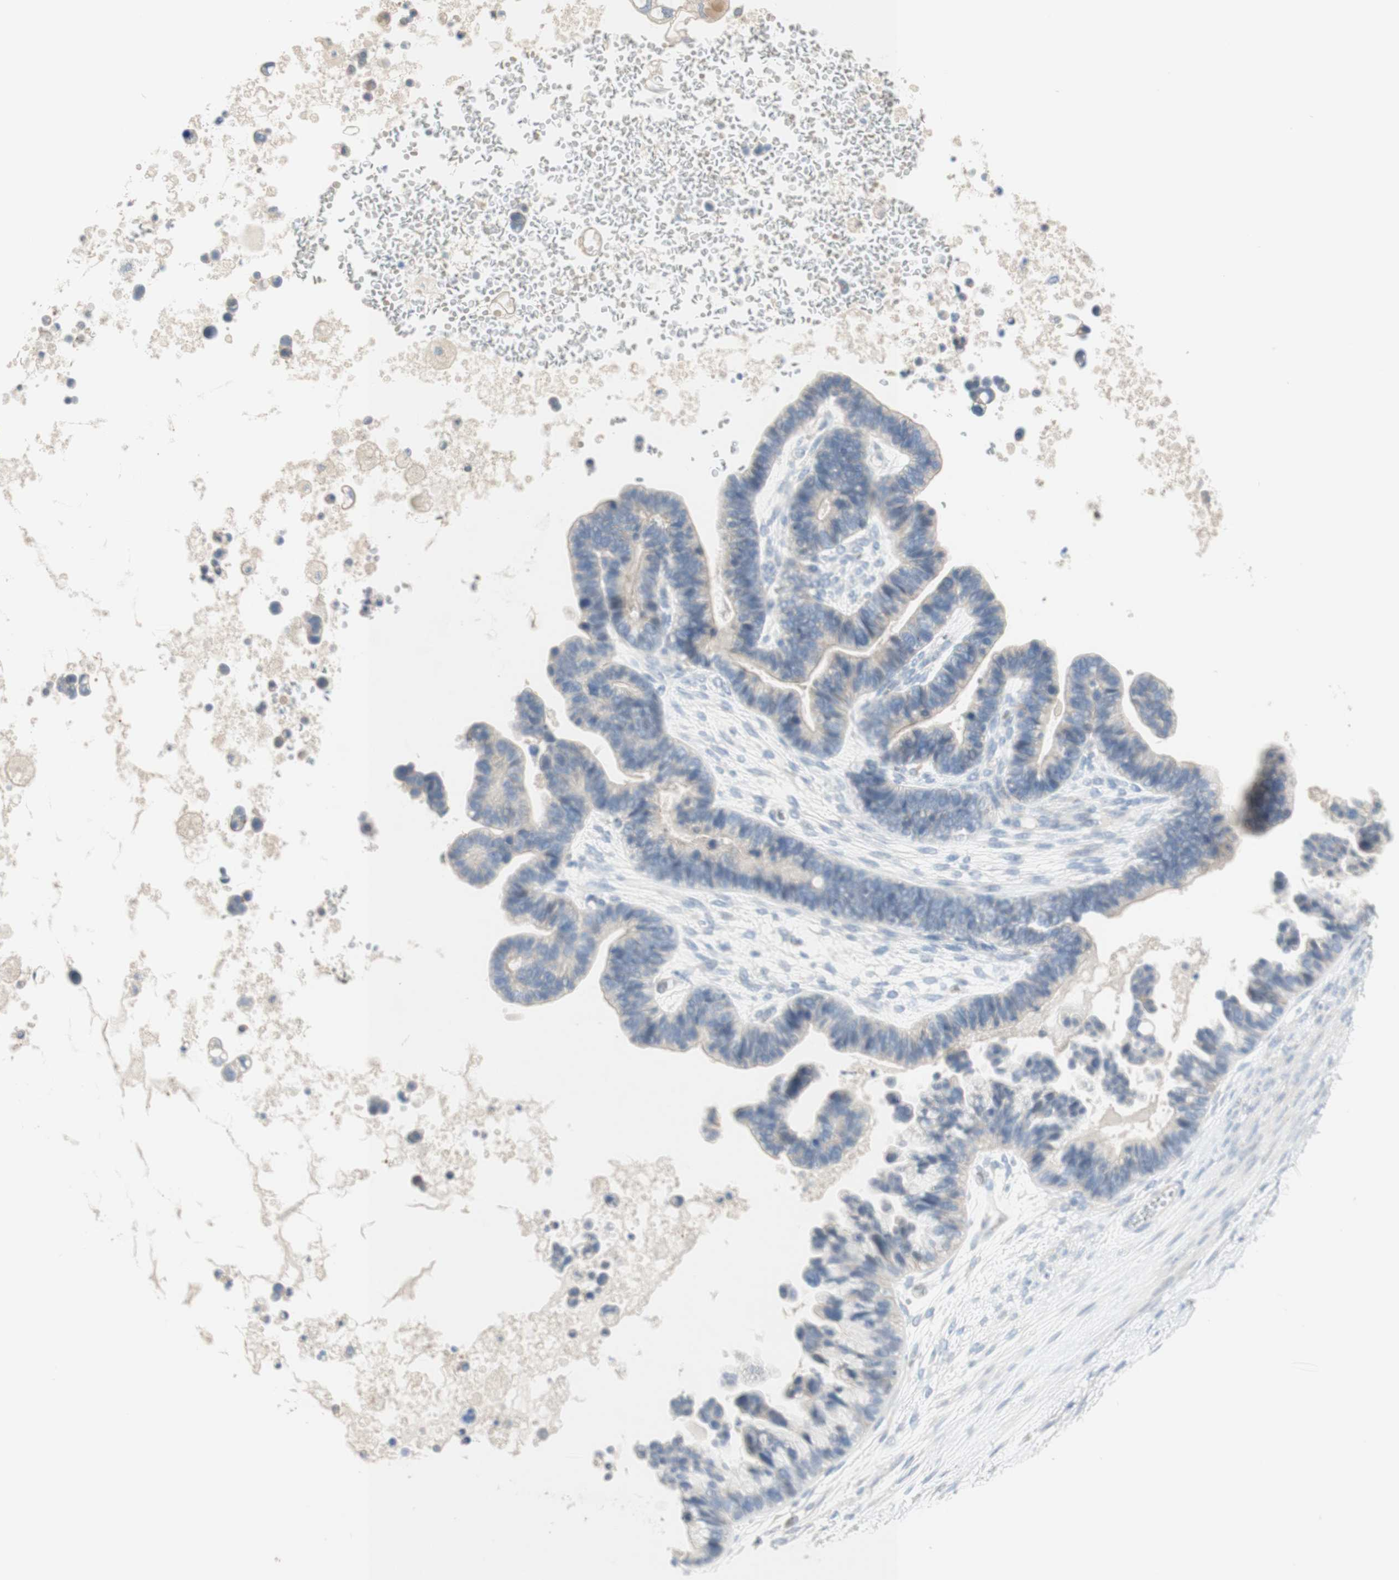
{"staining": {"intensity": "negative", "quantity": "none", "location": "none"}, "tissue": "ovarian cancer", "cell_type": "Tumor cells", "image_type": "cancer", "snomed": [{"axis": "morphology", "description": "Cystadenocarcinoma, serous, NOS"}, {"axis": "topography", "description": "Ovary"}], "caption": "Histopathology image shows no significant protein expression in tumor cells of ovarian serous cystadenocarcinoma.", "gene": "MANEA", "patient": {"sex": "female", "age": 56}}